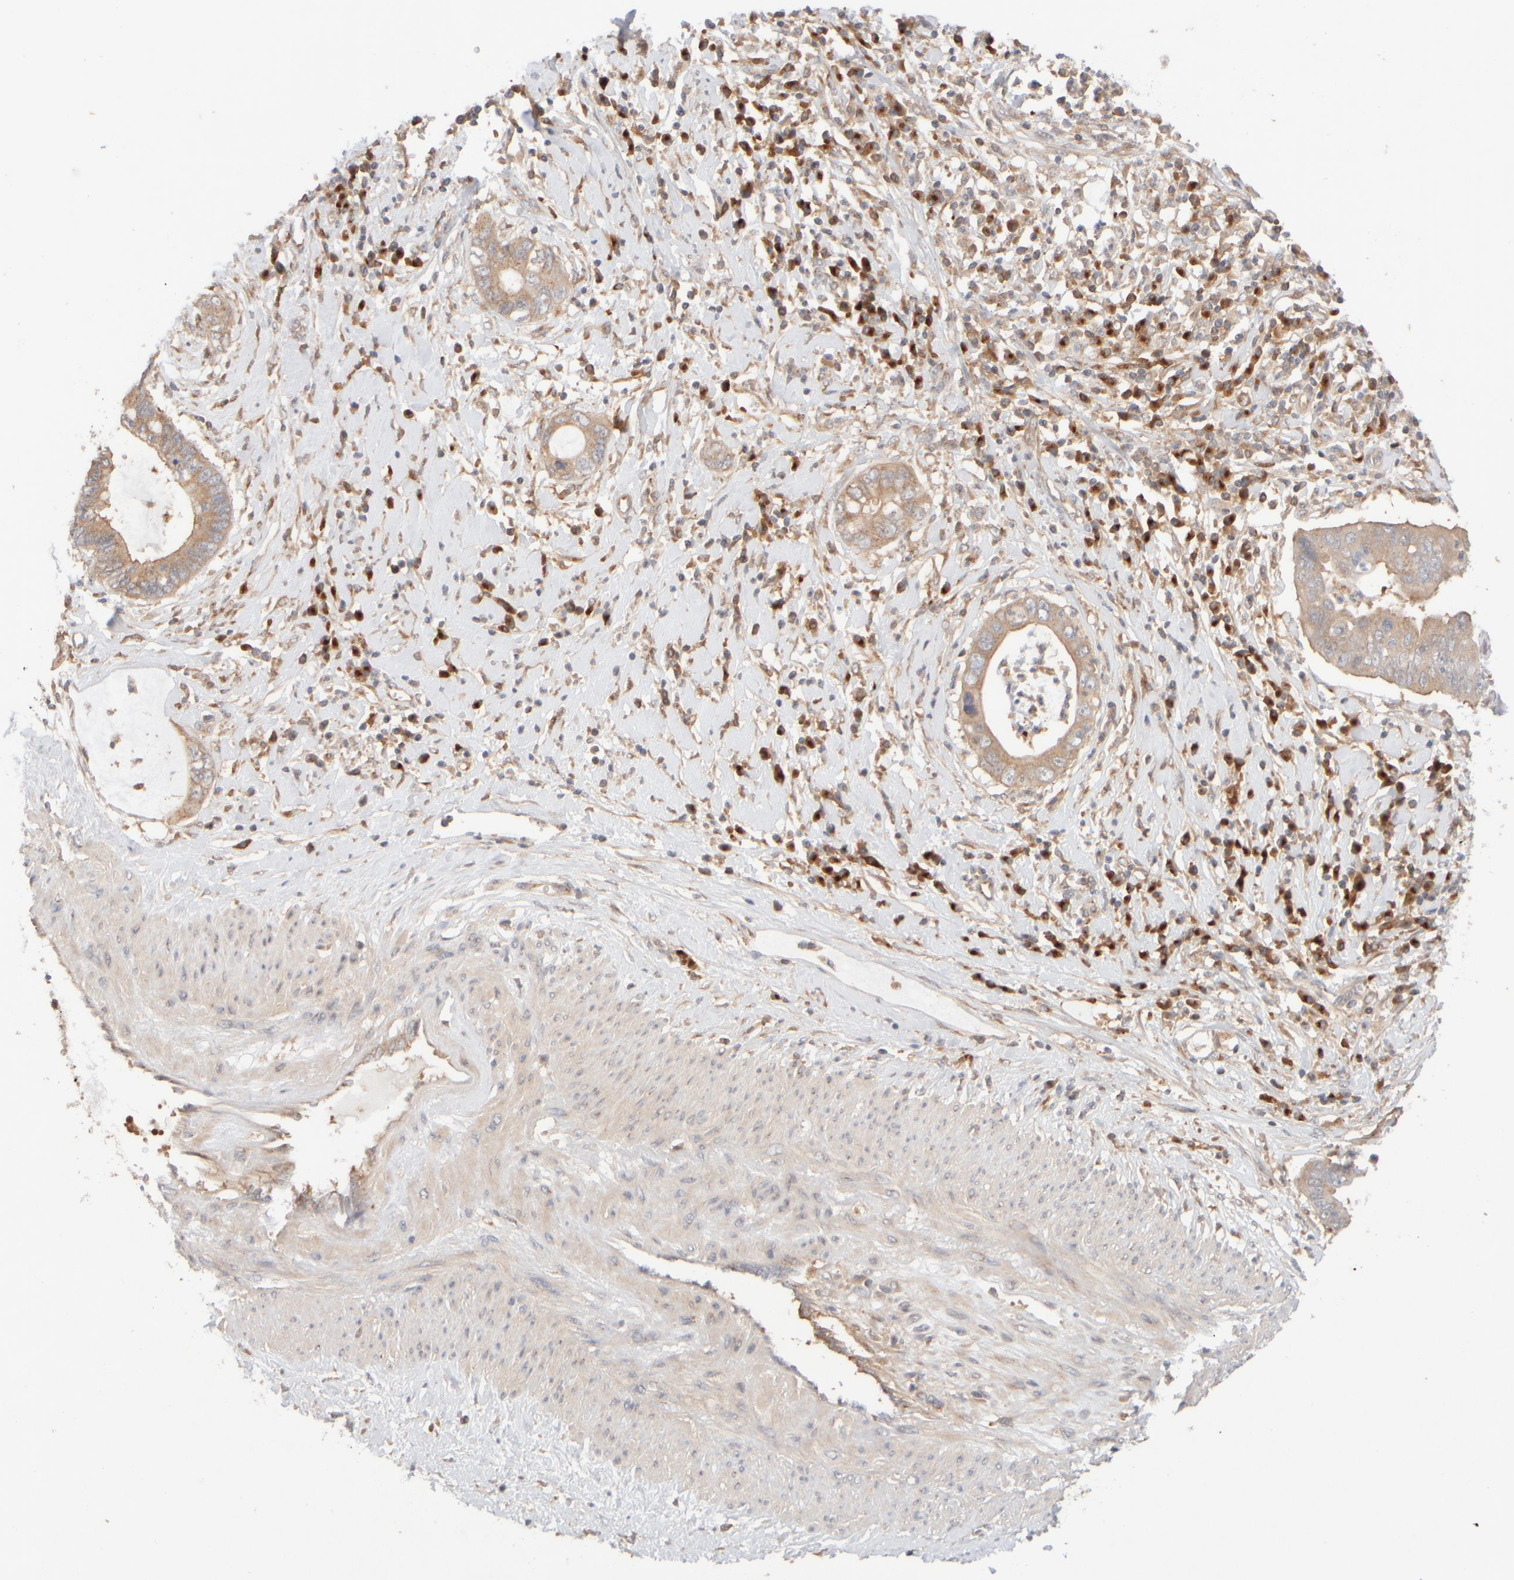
{"staining": {"intensity": "weak", "quantity": ">75%", "location": "cytoplasmic/membranous"}, "tissue": "cervical cancer", "cell_type": "Tumor cells", "image_type": "cancer", "snomed": [{"axis": "morphology", "description": "Adenocarcinoma, NOS"}, {"axis": "topography", "description": "Cervix"}], "caption": "IHC histopathology image of neoplastic tissue: human cervical adenocarcinoma stained using immunohistochemistry reveals low levels of weak protein expression localized specifically in the cytoplasmic/membranous of tumor cells, appearing as a cytoplasmic/membranous brown color.", "gene": "RABEP1", "patient": {"sex": "female", "age": 44}}